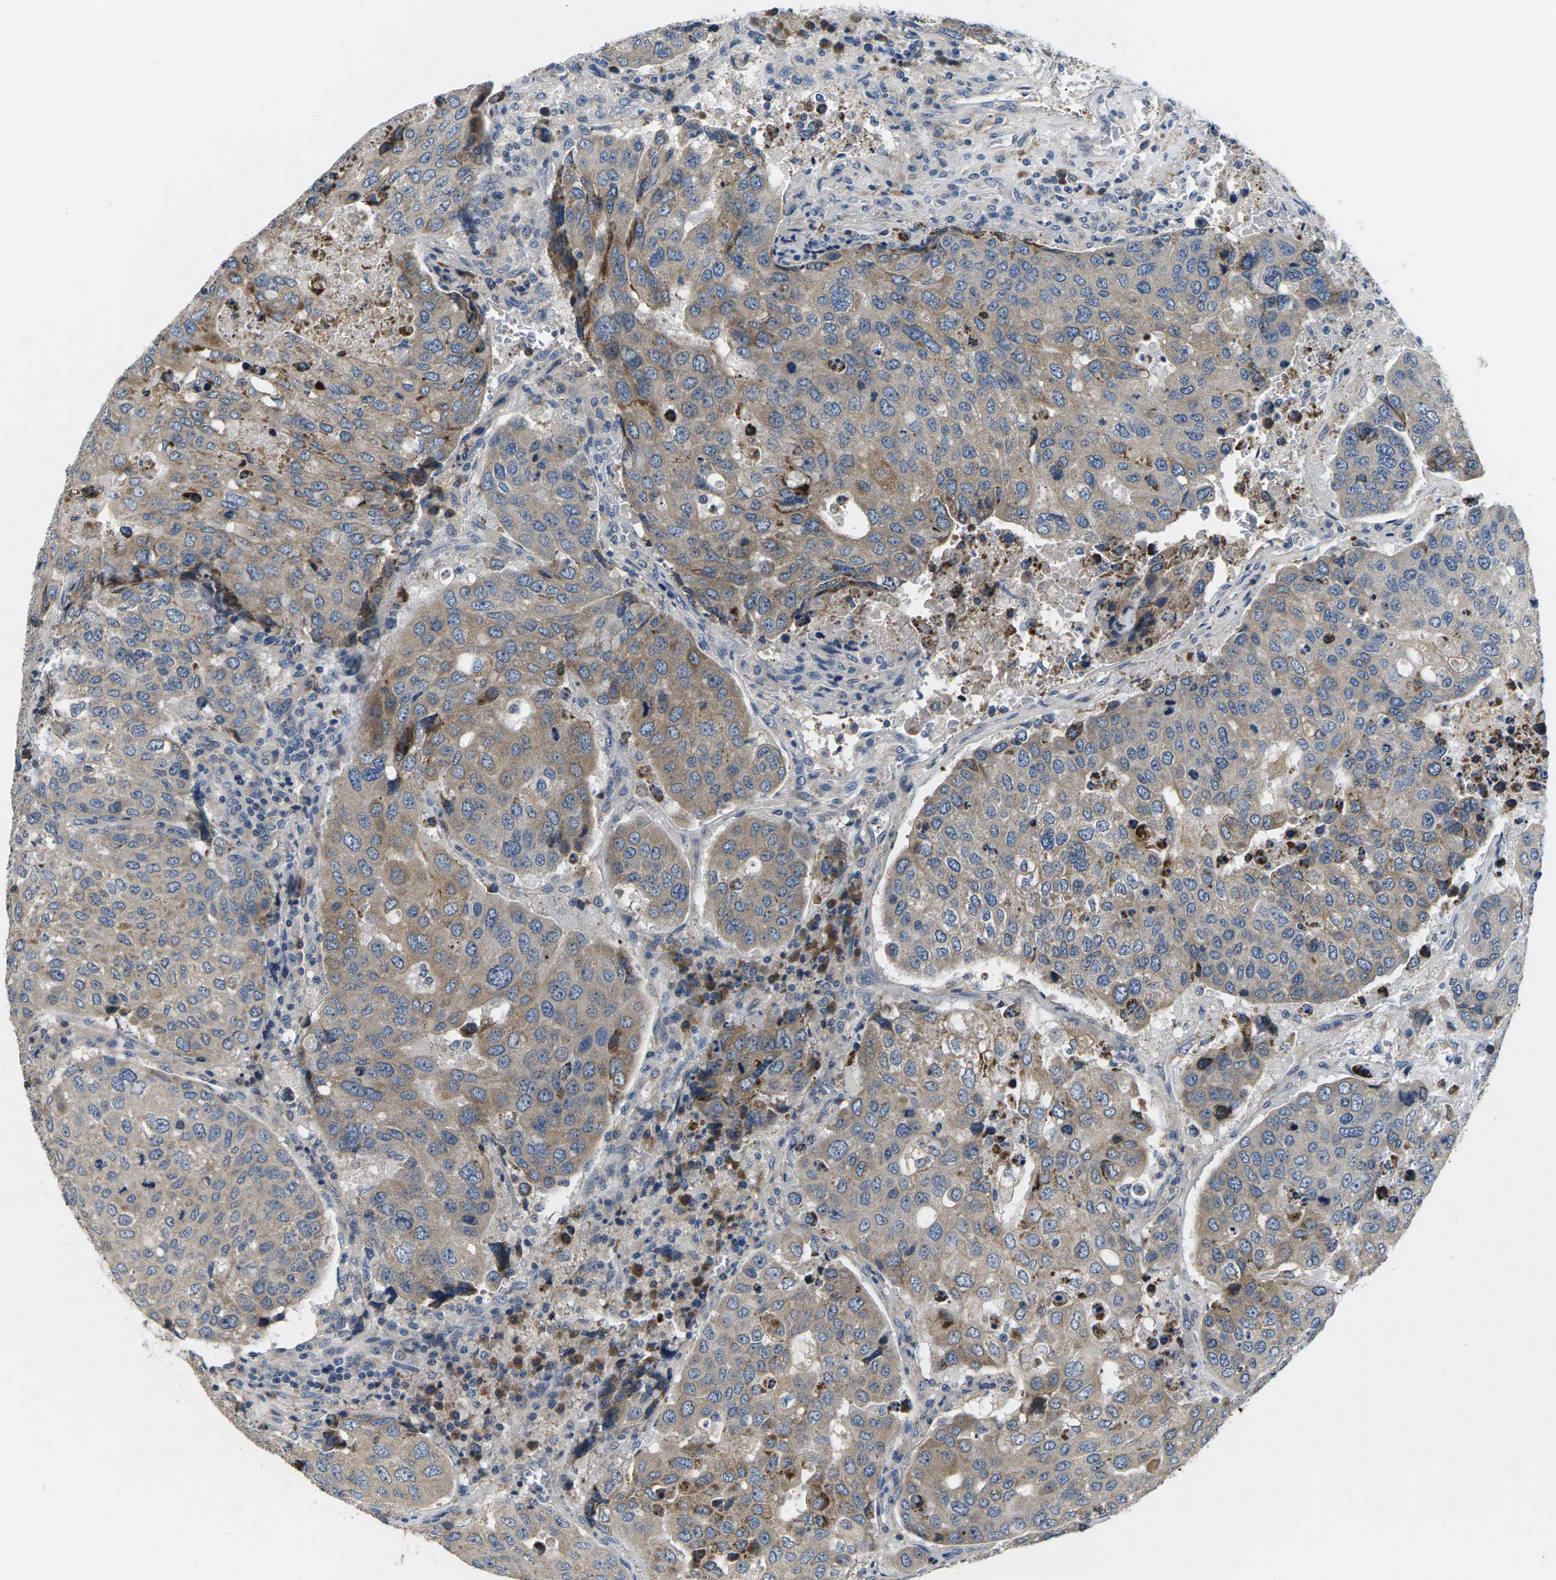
{"staining": {"intensity": "weak", "quantity": "25%-75%", "location": "cytoplasmic/membranous"}, "tissue": "urothelial cancer", "cell_type": "Tumor cells", "image_type": "cancer", "snomed": [{"axis": "morphology", "description": "Urothelial carcinoma, High grade"}, {"axis": "topography", "description": "Lymph node"}, {"axis": "topography", "description": "Urinary bladder"}], "caption": "Protein staining of urothelial carcinoma (high-grade) tissue exhibits weak cytoplasmic/membranous positivity in about 25%-75% of tumor cells.", "gene": "ERGIC3", "patient": {"sex": "male", "age": 51}}